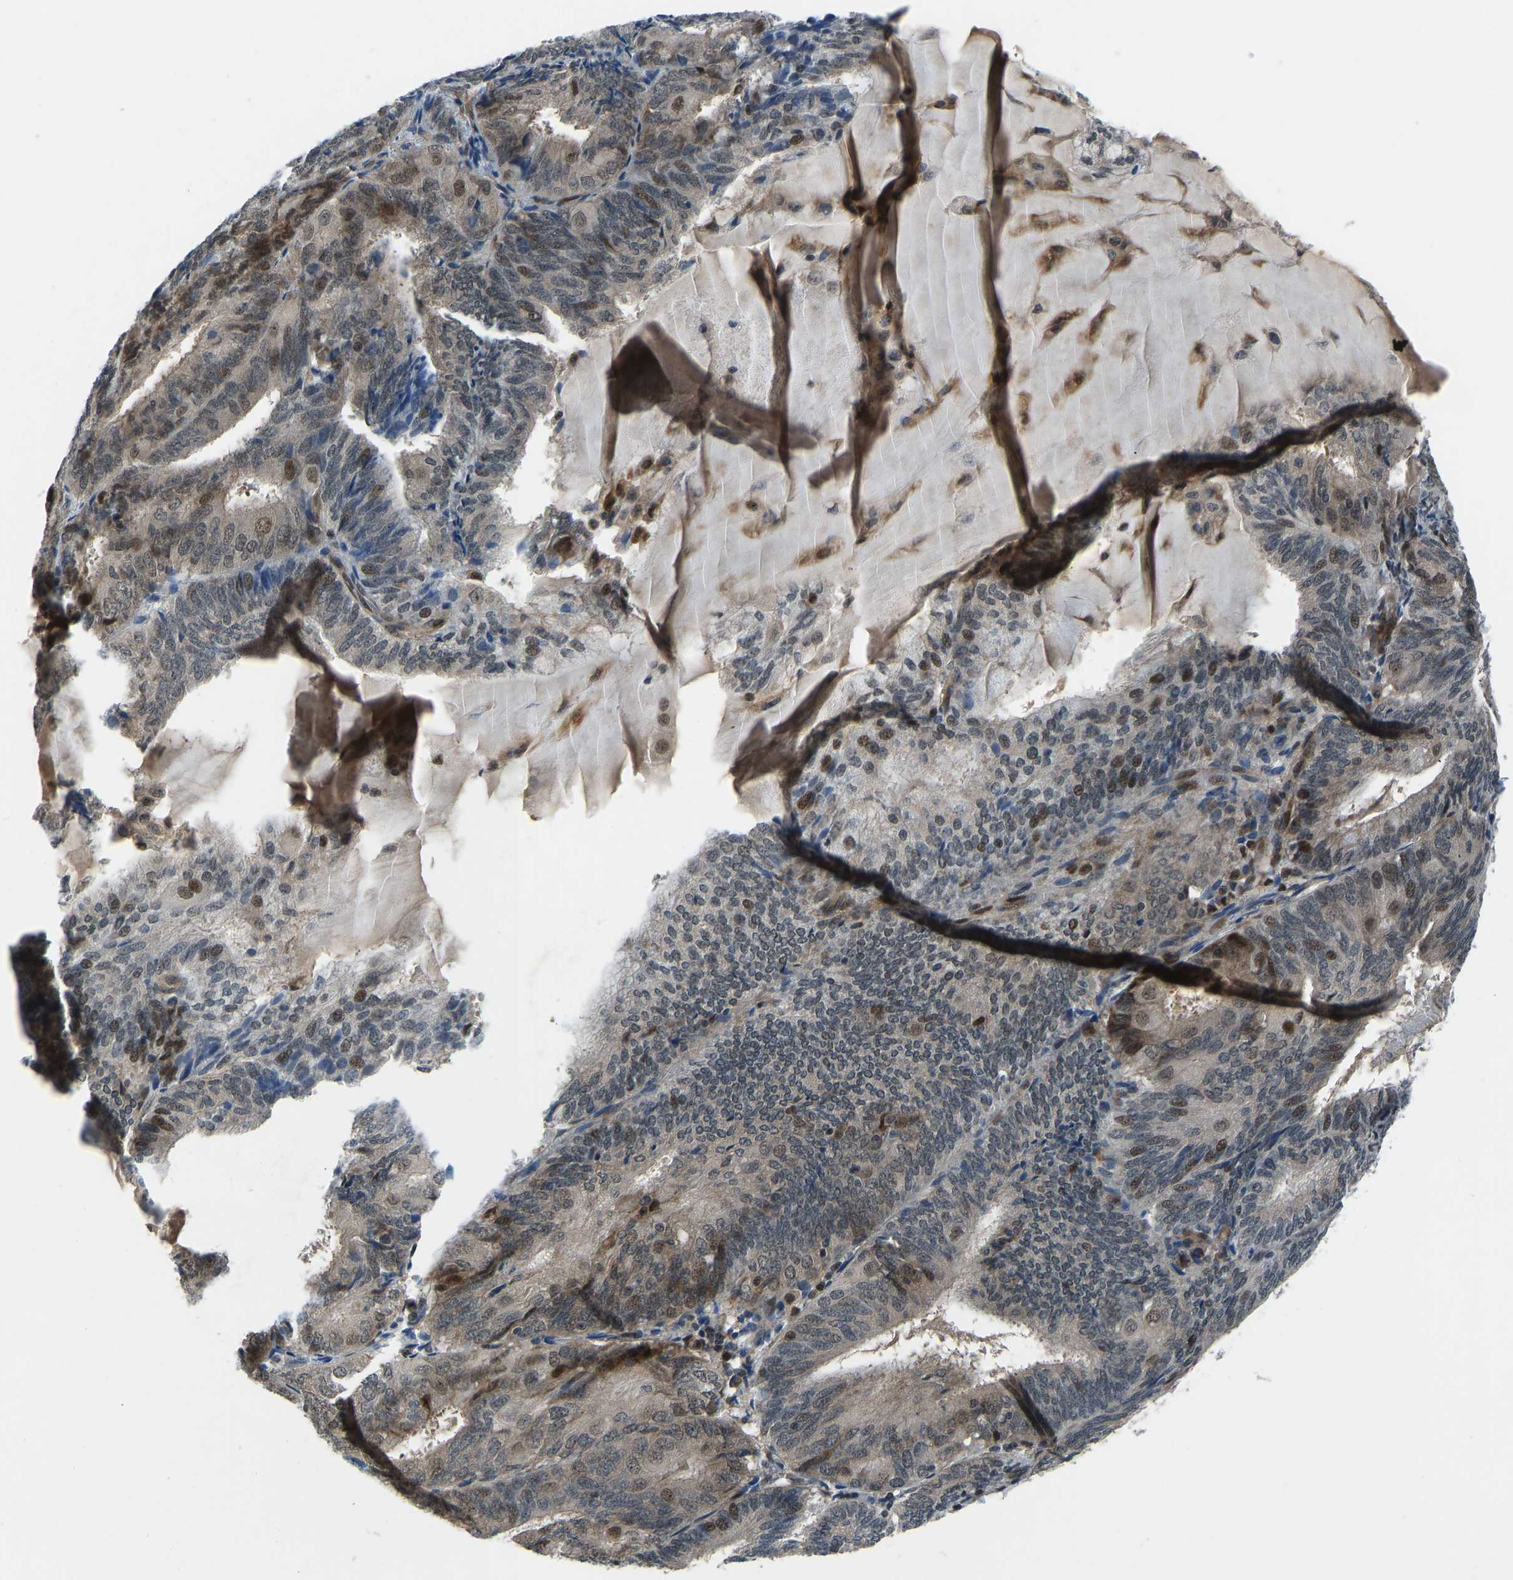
{"staining": {"intensity": "moderate", "quantity": "25%-75%", "location": "nuclear"}, "tissue": "endometrial cancer", "cell_type": "Tumor cells", "image_type": "cancer", "snomed": [{"axis": "morphology", "description": "Adenocarcinoma, NOS"}, {"axis": "topography", "description": "Endometrium"}], "caption": "DAB (3,3'-diaminobenzidine) immunohistochemical staining of human endometrial cancer displays moderate nuclear protein staining in about 25%-75% of tumor cells.", "gene": "RLIM", "patient": {"sex": "female", "age": 81}}